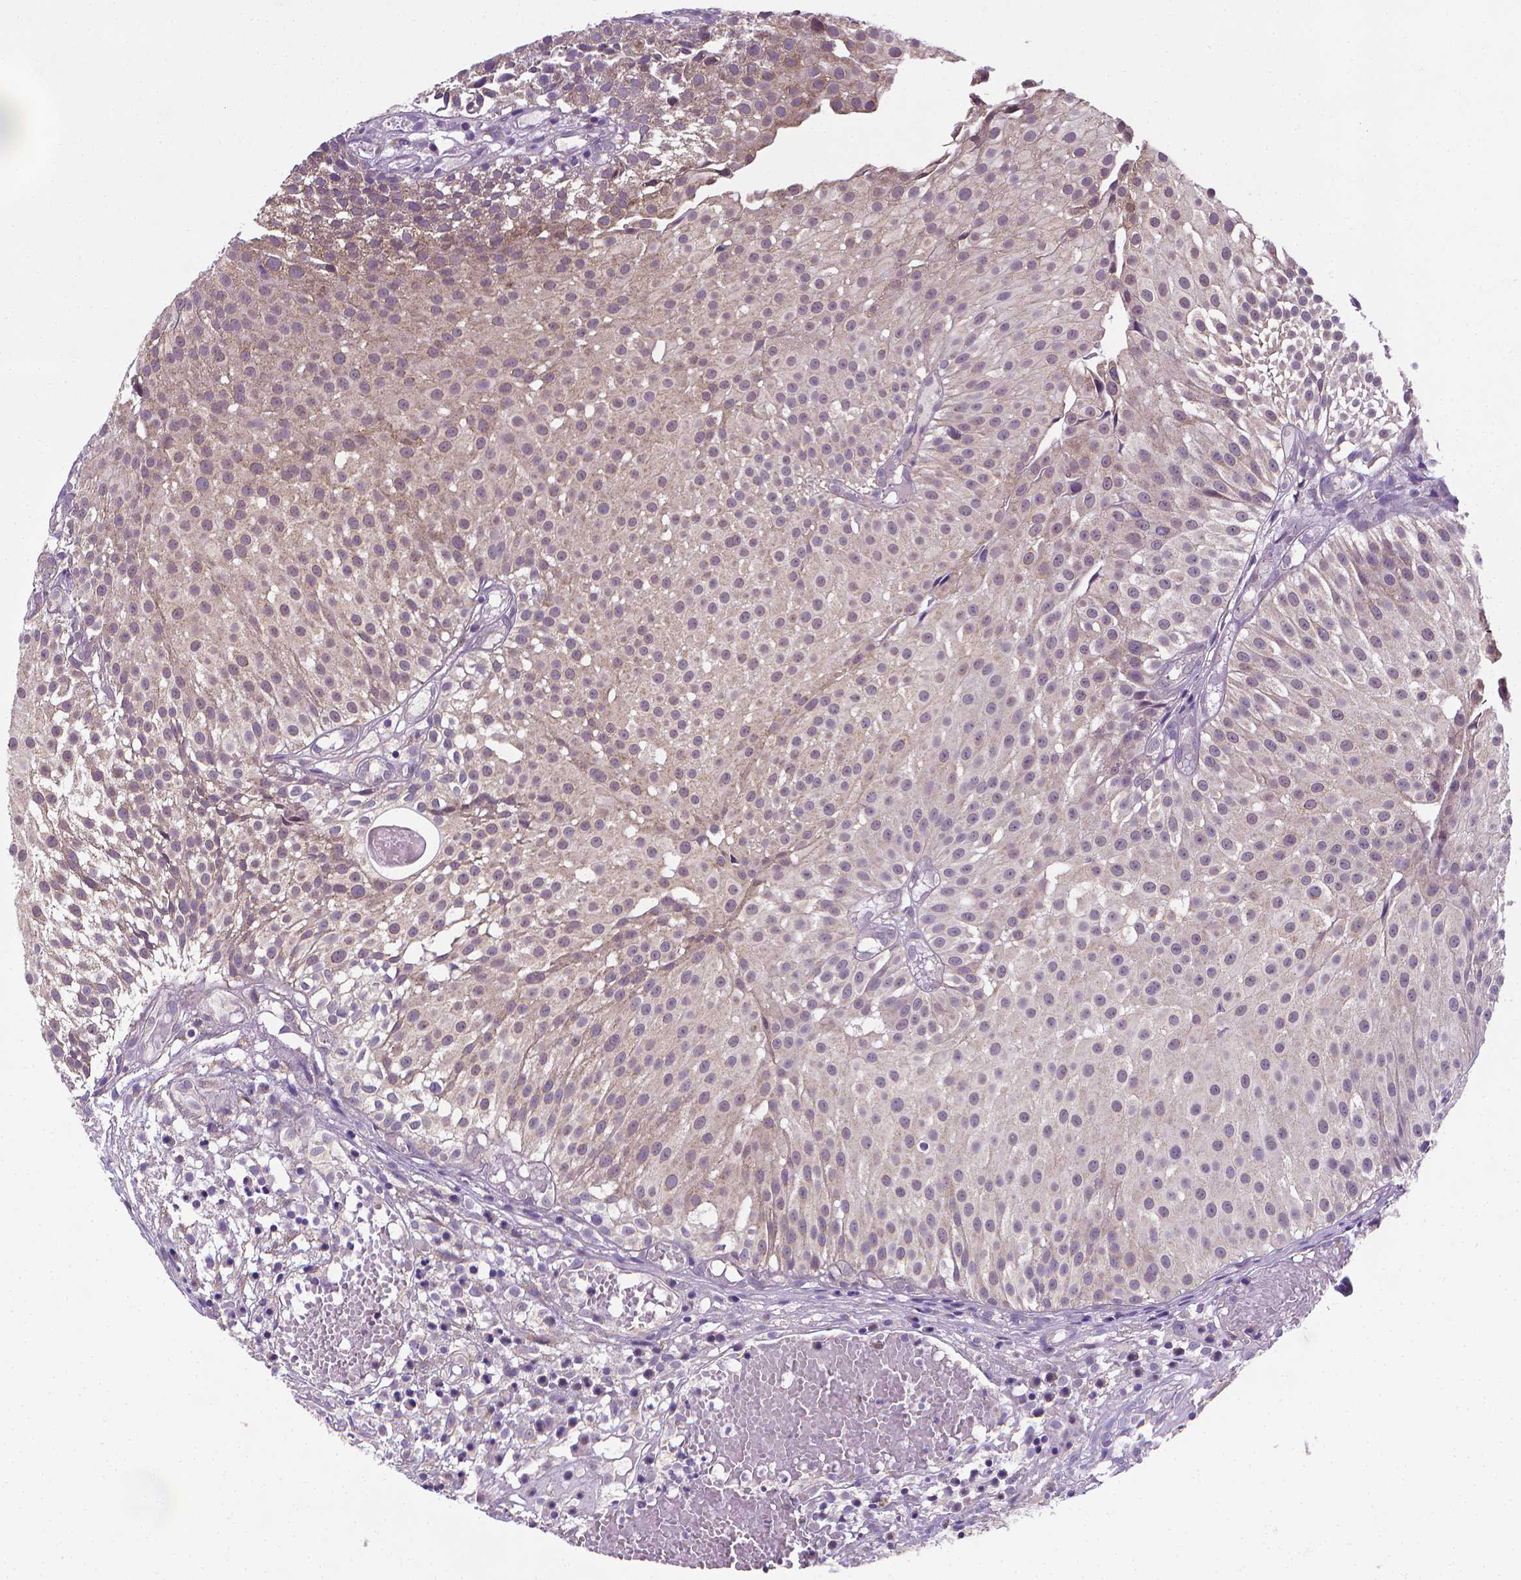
{"staining": {"intensity": "weak", "quantity": "<25%", "location": "cytoplasmic/membranous"}, "tissue": "urothelial cancer", "cell_type": "Tumor cells", "image_type": "cancer", "snomed": [{"axis": "morphology", "description": "Urothelial carcinoma, Low grade"}, {"axis": "topography", "description": "Urinary bladder"}], "caption": "Immunohistochemistry of human urothelial carcinoma (low-grade) displays no positivity in tumor cells.", "gene": "GPR63", "patient": {"sex": "male", "age": 79}}